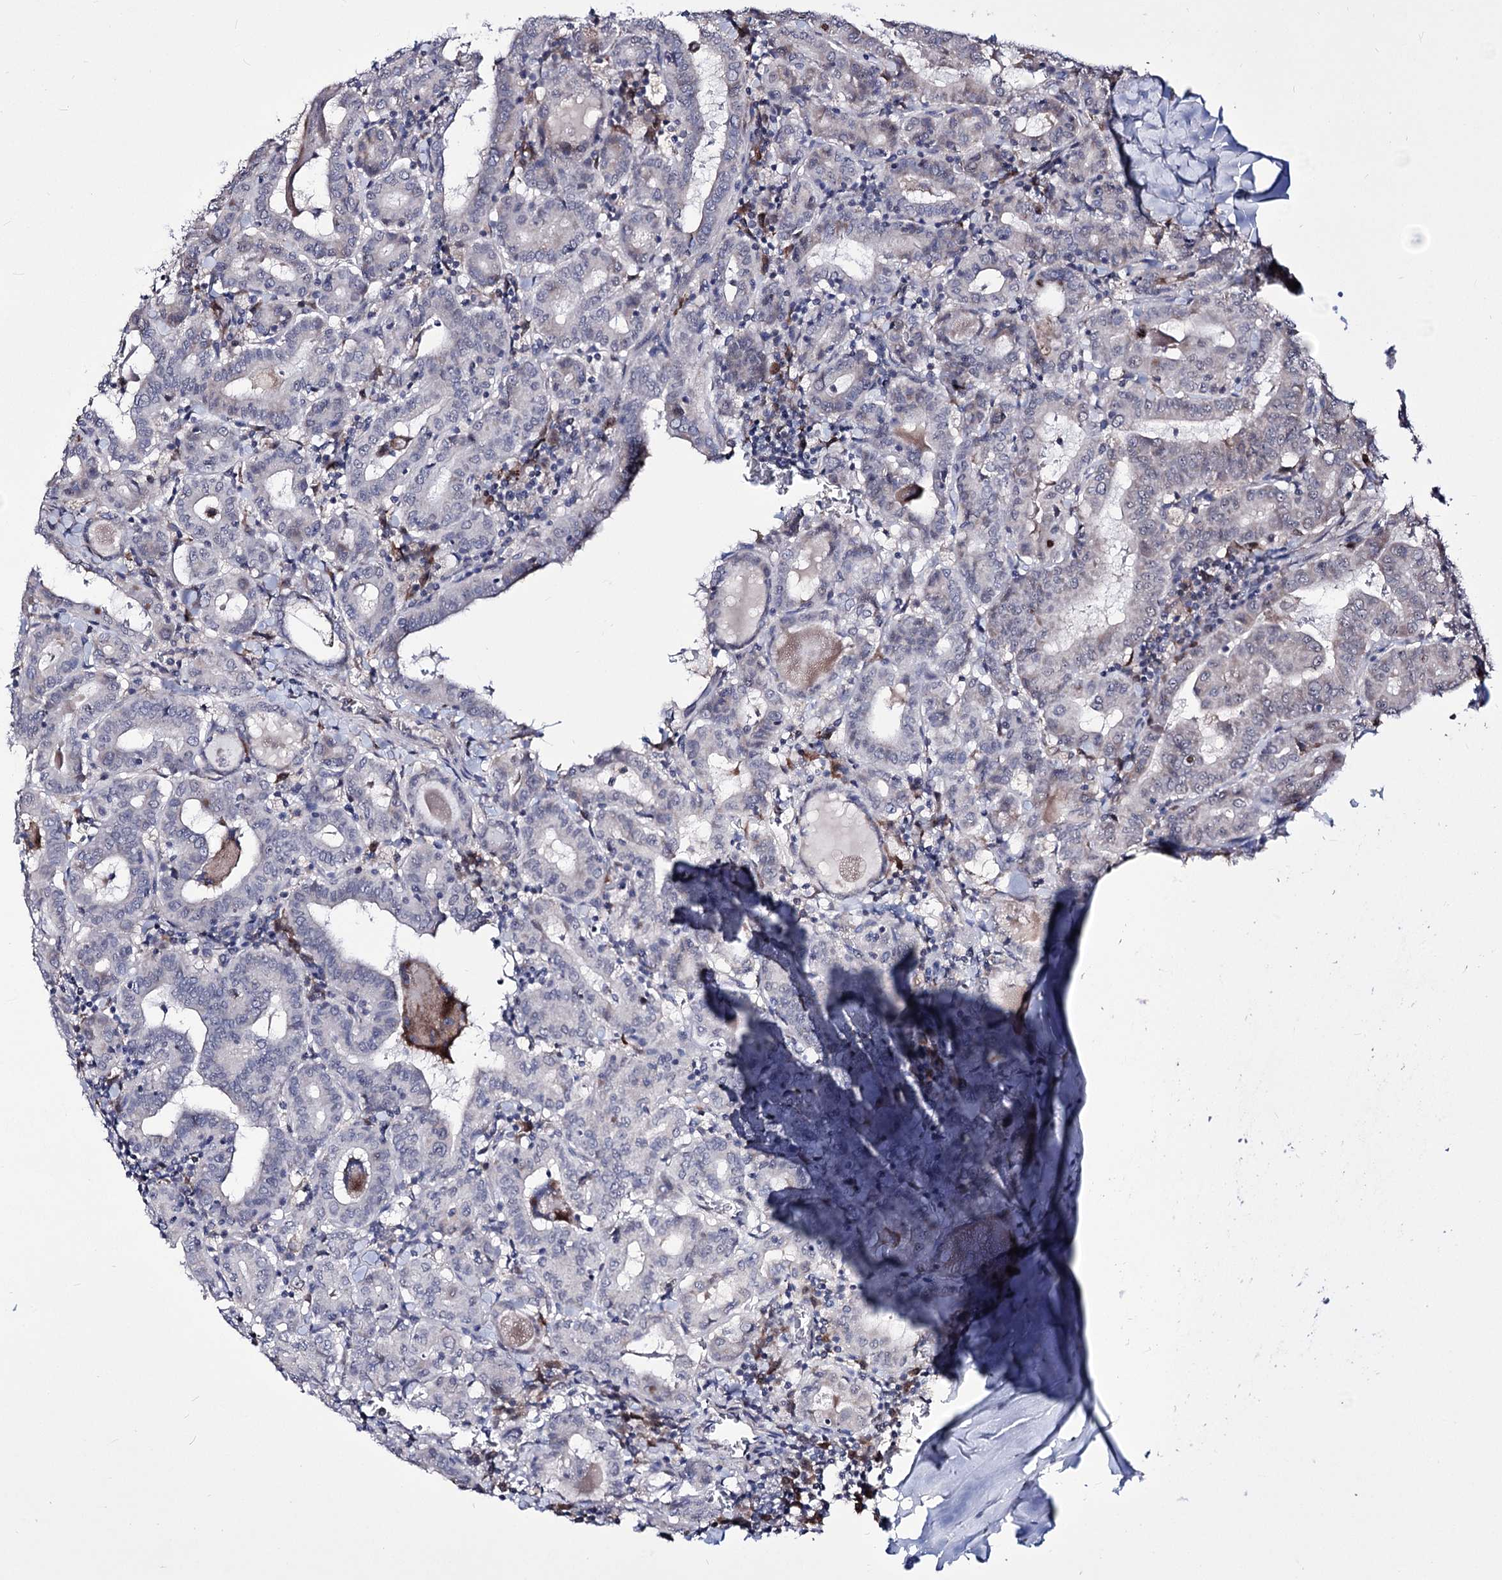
{"staining": {"intensity": "negative", "quantity": "none", "location": "none"}, "tissue": "thyroid cancer", "cell_type": "Tumor cells", "image_type": "cancer", "snomed": [{"axis": "morphology", "description": "Papillary adenocarcinoma, NOS"}, {"axis": "topography", "description": "Thyroid gland"}], "caption": "DAB immunohistochemical staining of thyroid papillary adenocarcinoma demonstrates no significant staining in tumor cells.", "gene": "PPRC1", "patient": {"sex": "female", "age": 72}}